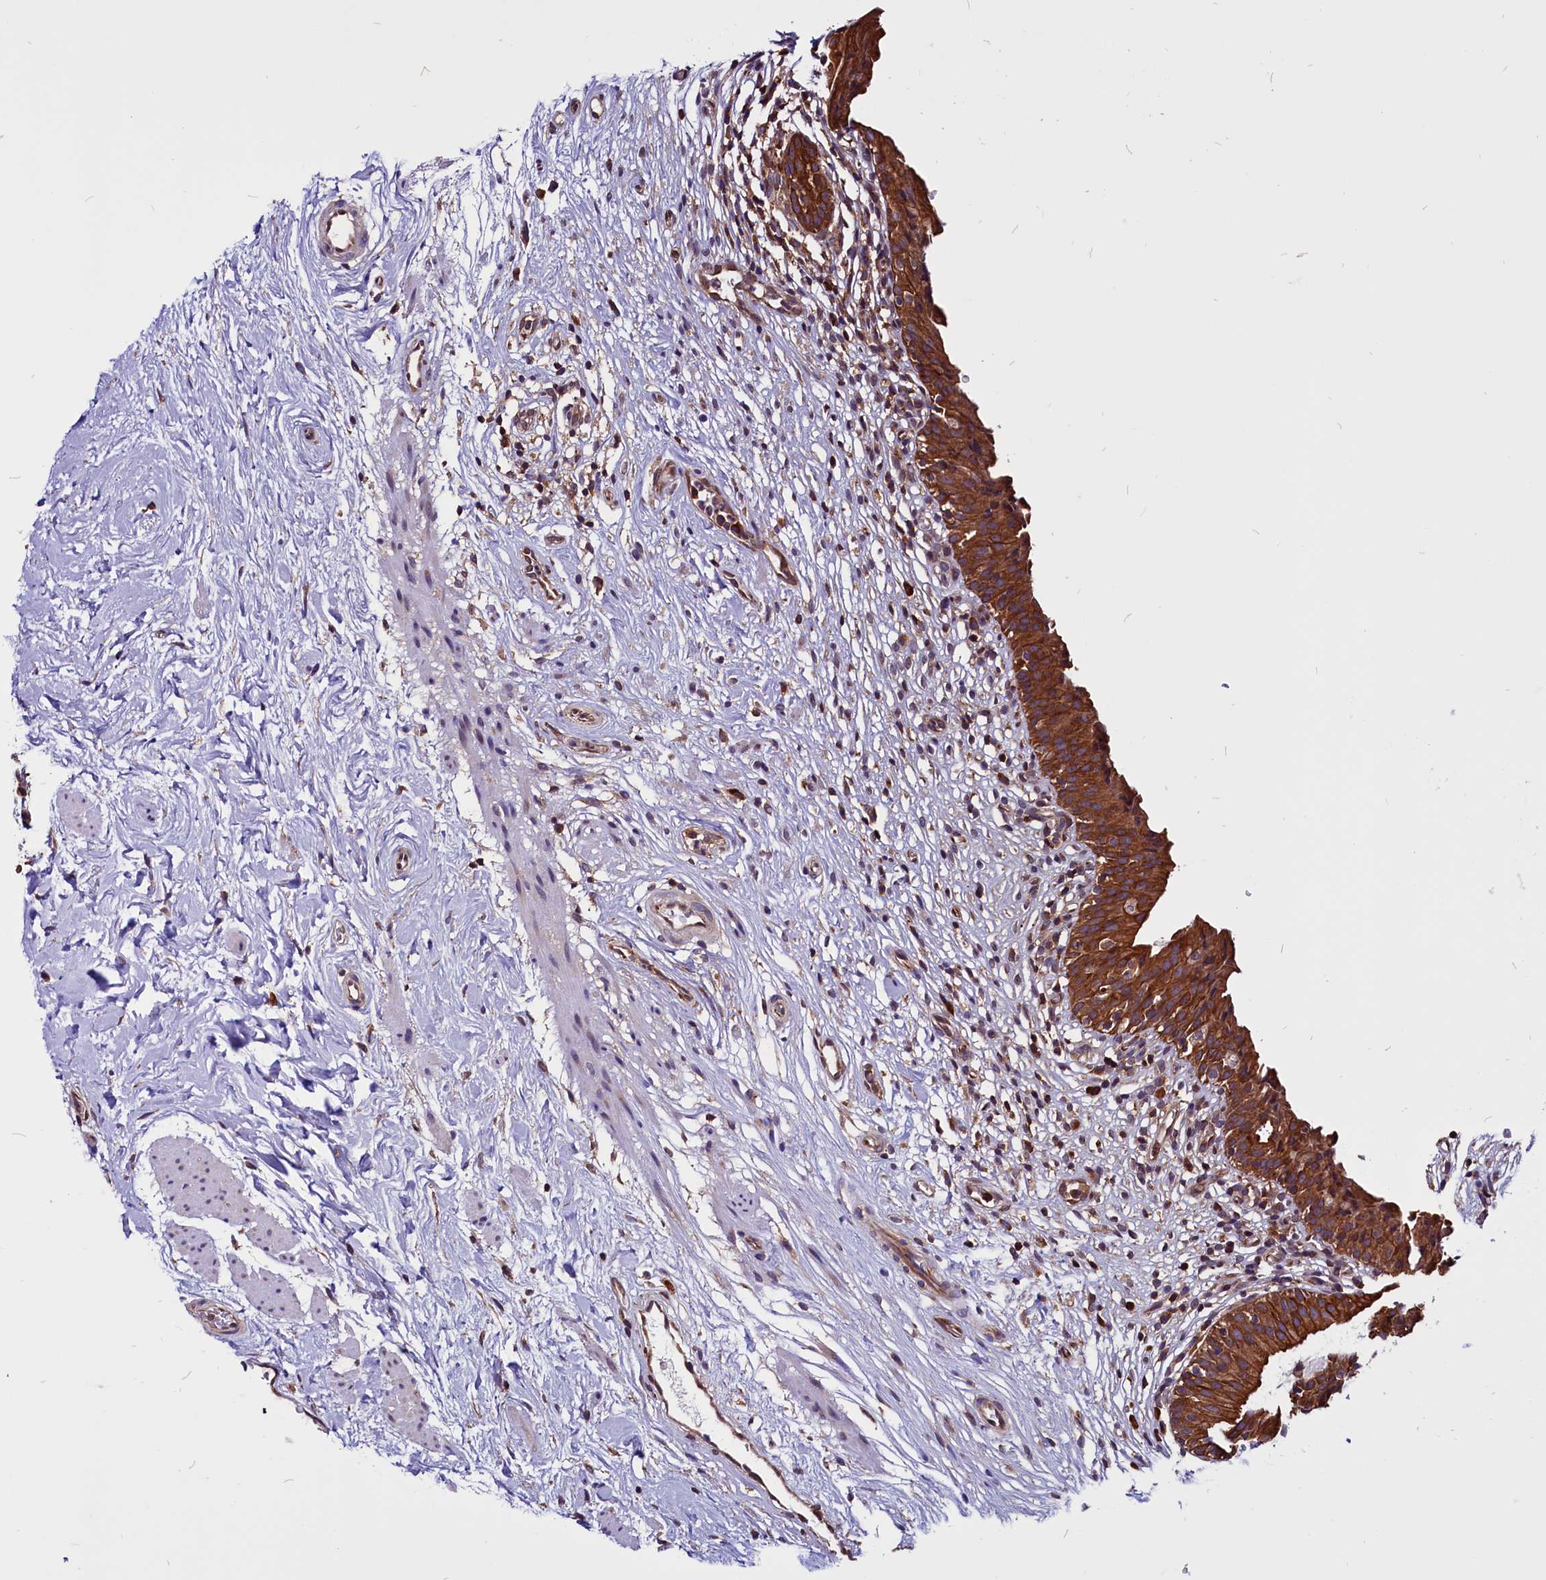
{"staining": {"intensity": "strong", "quantity": ">75%", "location": "cytoplasmic/membranous"}, "tissue": "urinary bladder", "cell_type": "Urothelial cells", "image_type": "normal", "snomed": [{"axis": "morphology", "description": "Normal tissue, NOS"}, {"axis": "morphology", "description": "Inflammation, NOS"}, {"axis": "topography", "description": "Urinary bladder"}], "caption": "Protein staining of benign urinary bladder exhibits strong cytoplasmic/membranous positivity in approximately >75% of urothelial cells. The staining is performed using DAB brown chromogen to label protein expression. The nuclei are counter-stained blue using hematoxylin.", "gene": "EIF3G", "patient": {"sex": "male", "age": 63}}